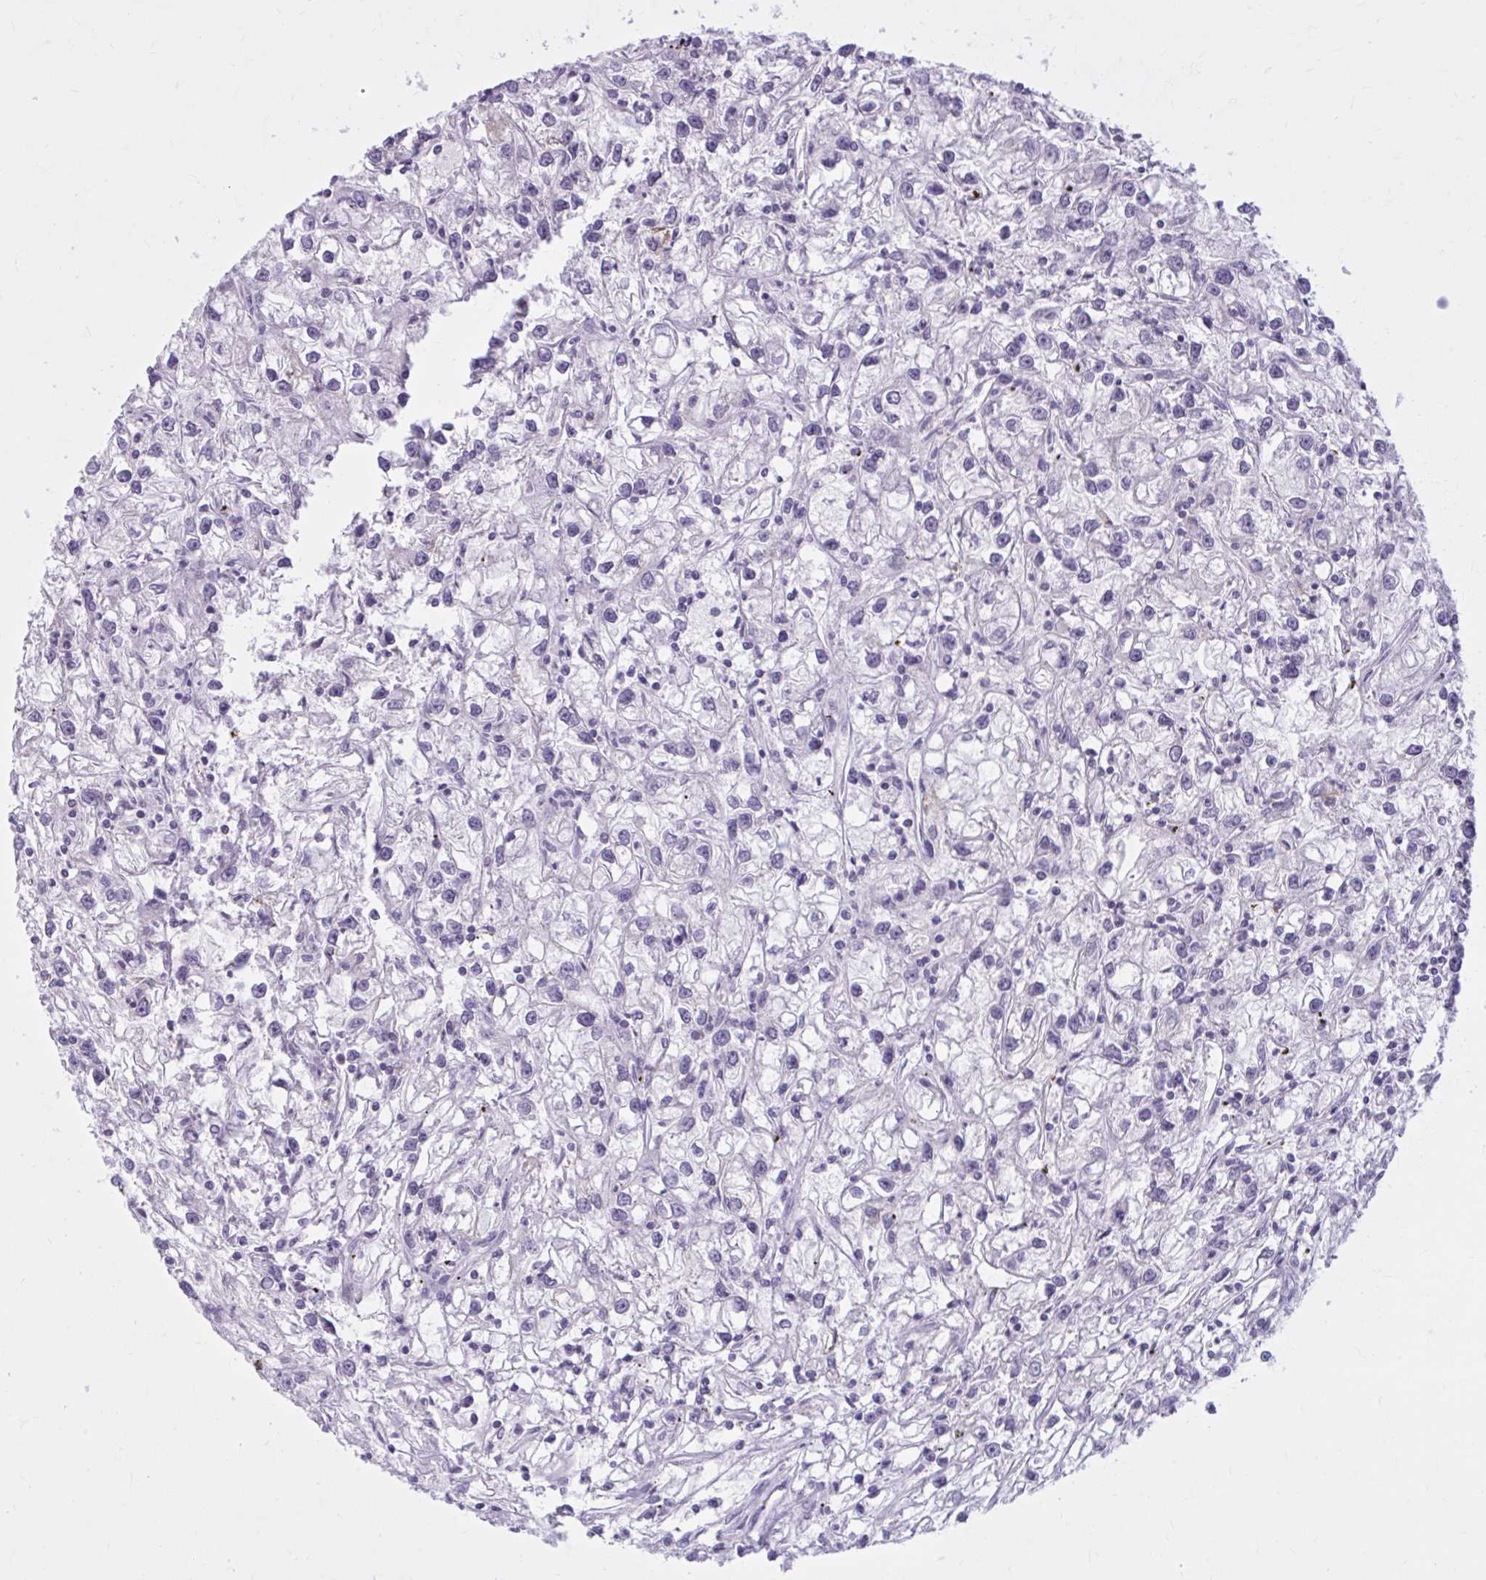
{"staining": {"intensity": "negative", "quantity": "none", "location": "none"}, "tissue": "renal cancer", "cell_type": "Tumor cells", "image_type": "cancer", "snomed": [{"axis": "morphology", "description": "Adenocarcinoma, NOS"}, {"axis": "topography", "description": "Kidney"}], "caption": "Immunohistochemistry (IHC) of human renal cancer (adenocarcinoma) exhibits no staining in tumor cells.", "gene": "OR4B1", "patient": {"sex": "female", "age": 59}}